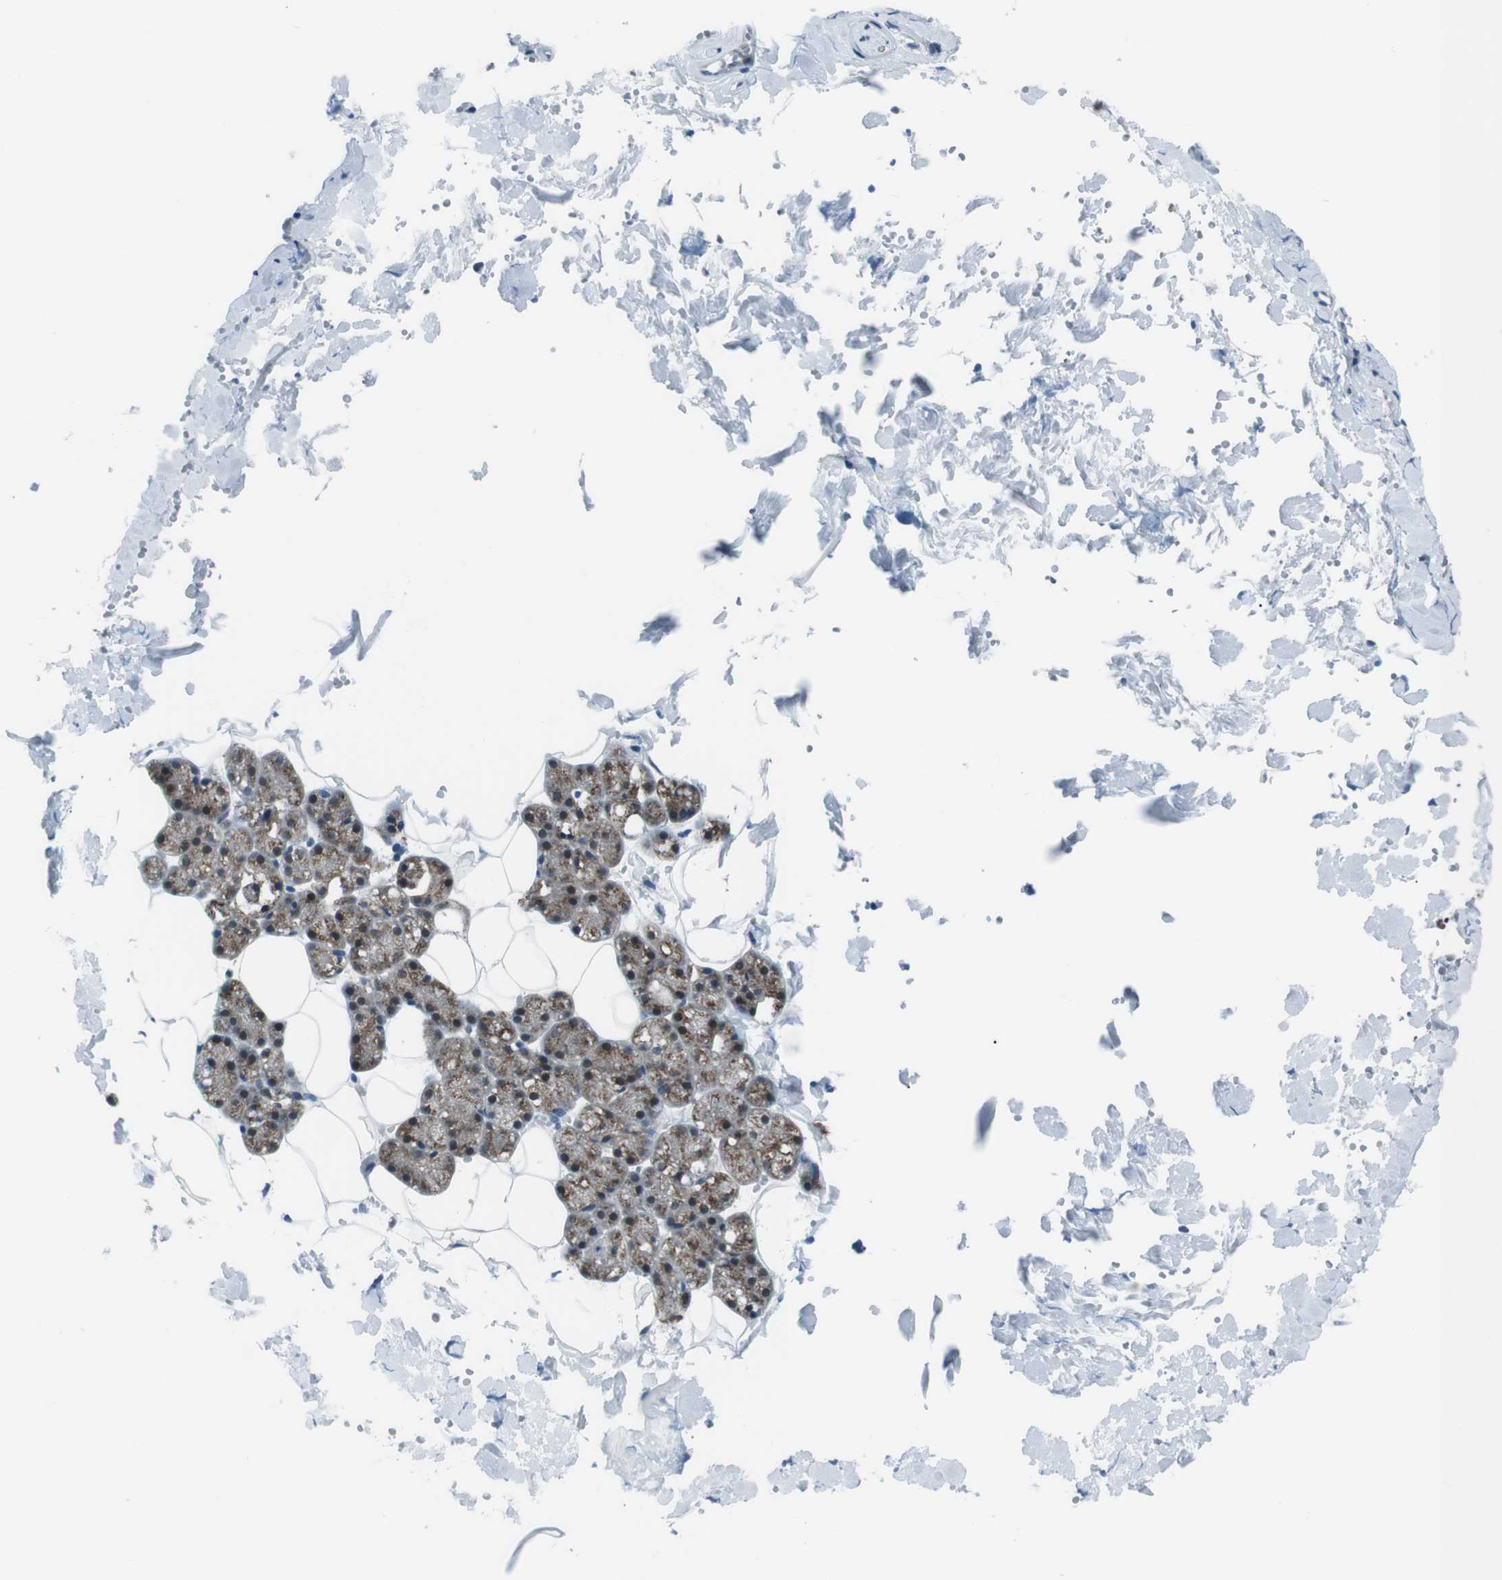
{"staining": {"intensity": "moderate", "quantity": ">75%", "location": "cytoplasmic/membranous"}, "tissue": "salivary gland", "cell_type": "Glandular cells", "image_type": "normal", "snomed": [{"axis": "morphology", "description": "Normal tissue, NOS"}, {"axis": "topography", "description": "Salivary gland"}], "caption": "Protein staining of normal salivary gland shows moderate cytoplasmic/membranous staining in about >75% of glandular cells.", "gene": "LRP5", "patient": {"sex": "male", "age": 62}}